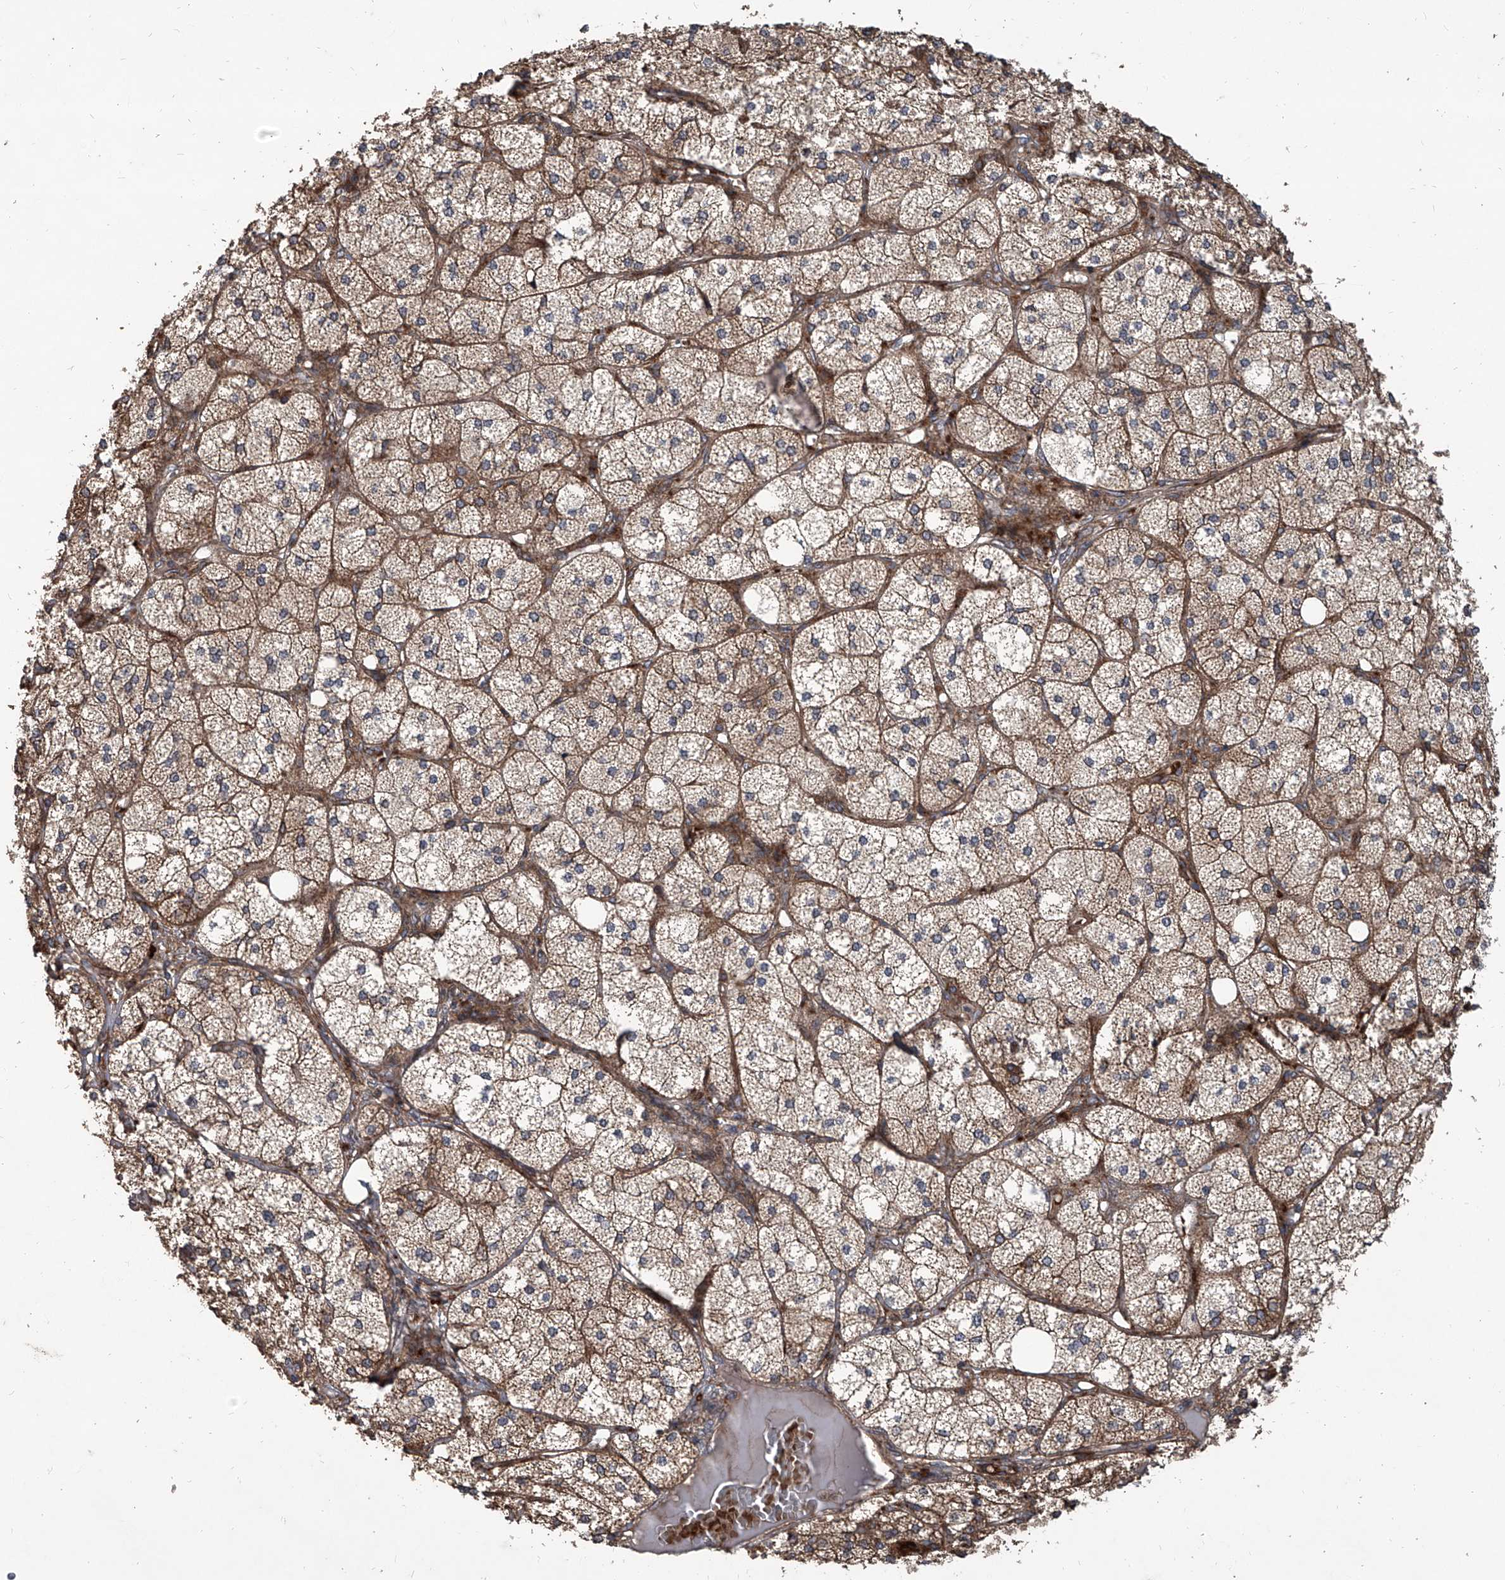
{"staining": {"intensity": "strong", "quantity": "25%-75%", "location": "cytoplasmic/membranous"}, "tissue": "adrenal gland", "cell_type": "Glandular cells", "image_type": "normal", "snomed": [{"axis": "morphology", "description": "Normal tissue, NOS"}, {"axis": "topography", "description": "Adrenal gland"}], "caption": "The image exhibits immunohistochemical staining of benign adrenal gland. There is strong cytoplasmic/membranous staining is appreciated in approximately 25%-75% of glandular cells. The protein of interest is shown in brown color, while the nuclei are stained blue.", "gene": "EVA1C", "patient": {"sex": "female", "age": 61}}